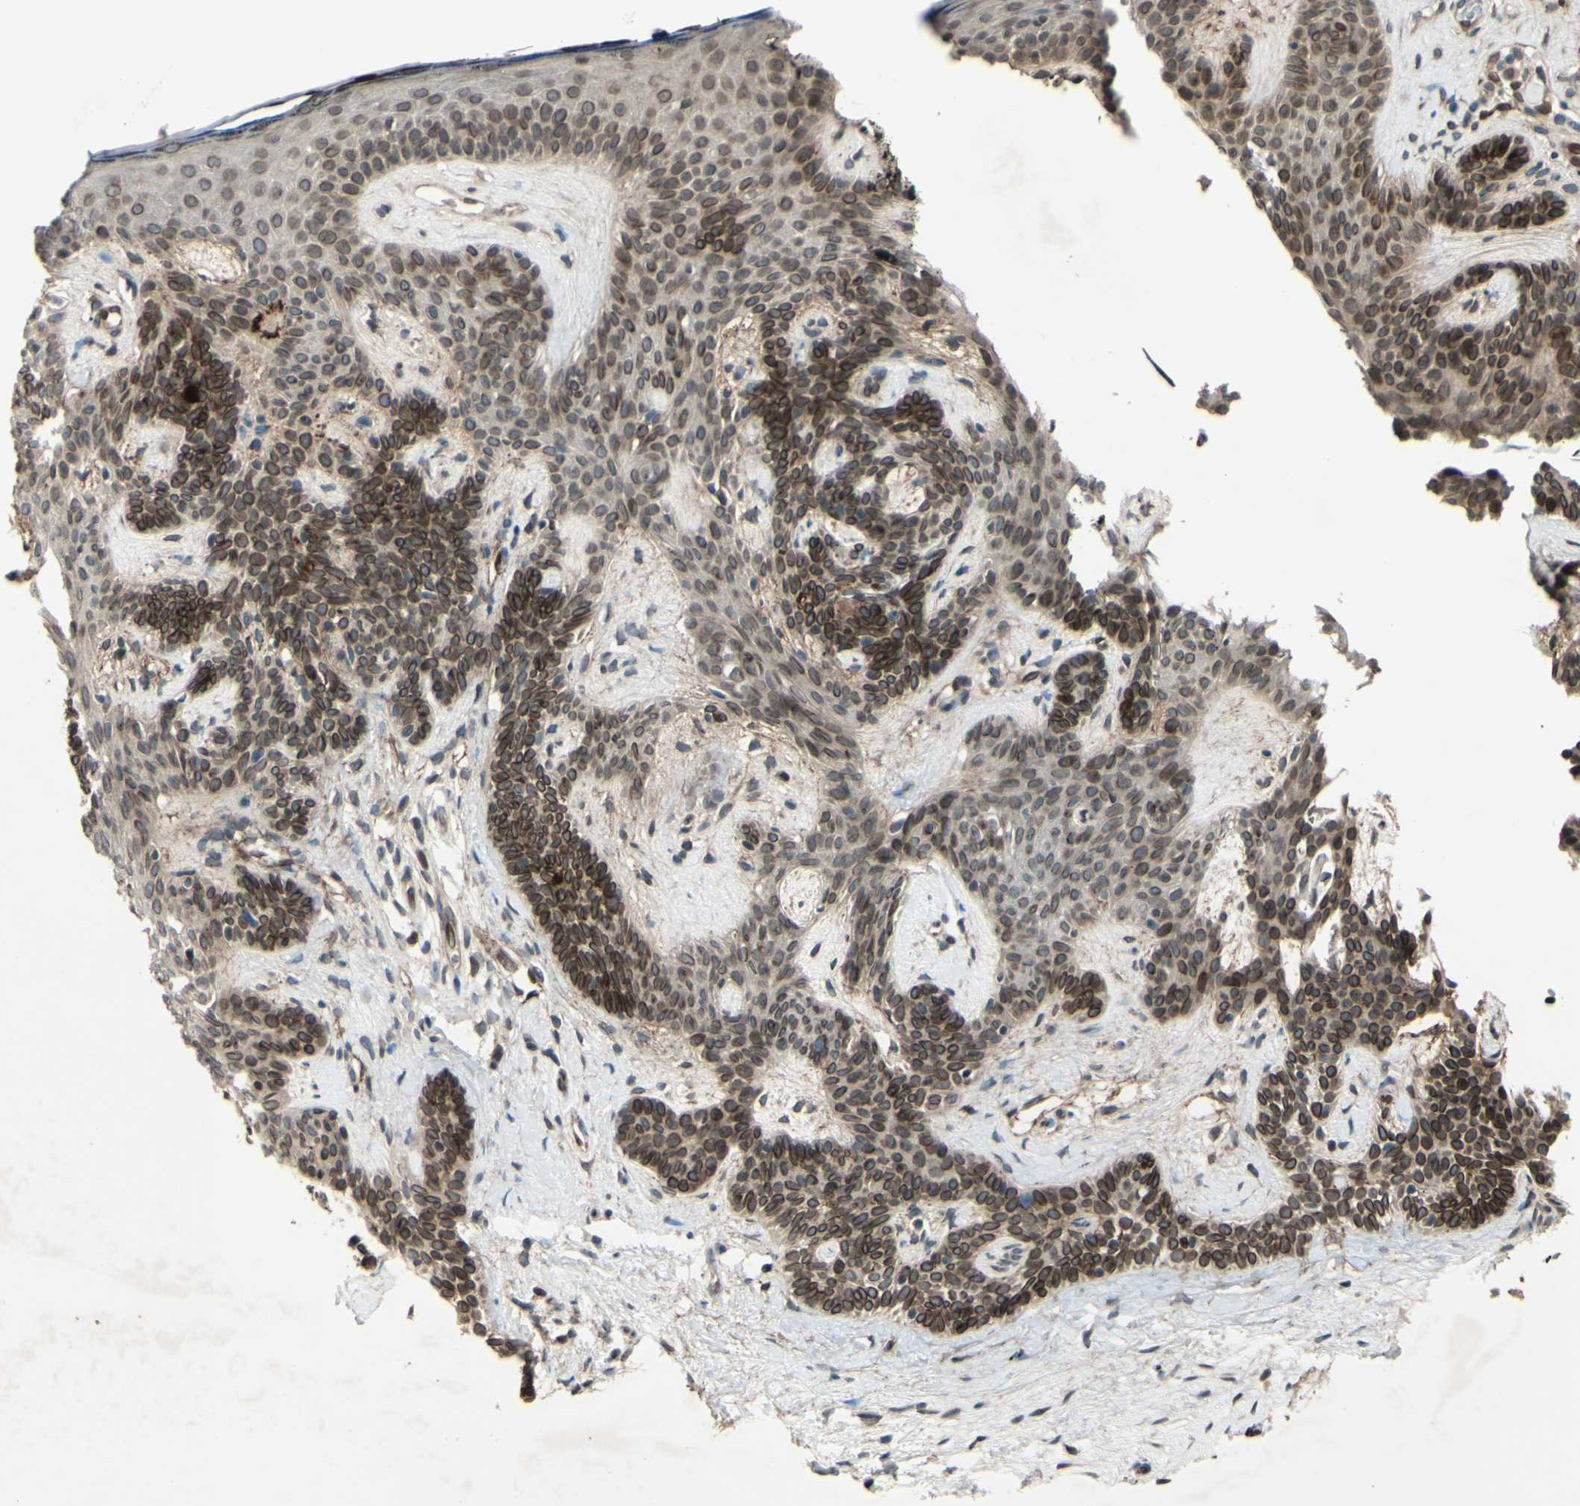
{"staining": {"intensity": "moderate", "quantity": "25%-75%", "location": "cytoplasmic/membranous,nuclear"}, "tissue": "skin cancer", "cell_type": "Tumor cells", "image_type": "cancer", "snomed": [{"axis": "morphology", "description": "Developmental malformation"}, {"axis": "morphology", "description": "Basal cell carcinoma"}, {"axis": "topography", "description": "Skin"}], "caption": "Protein expression analysis of human skin cancer reveals moderate cytoplasmic/membranous and nuclear positivity in about 25%-75% of tumor cells.", "gene": "MLF2", "patient": {"sex": "female", "age": 62}}